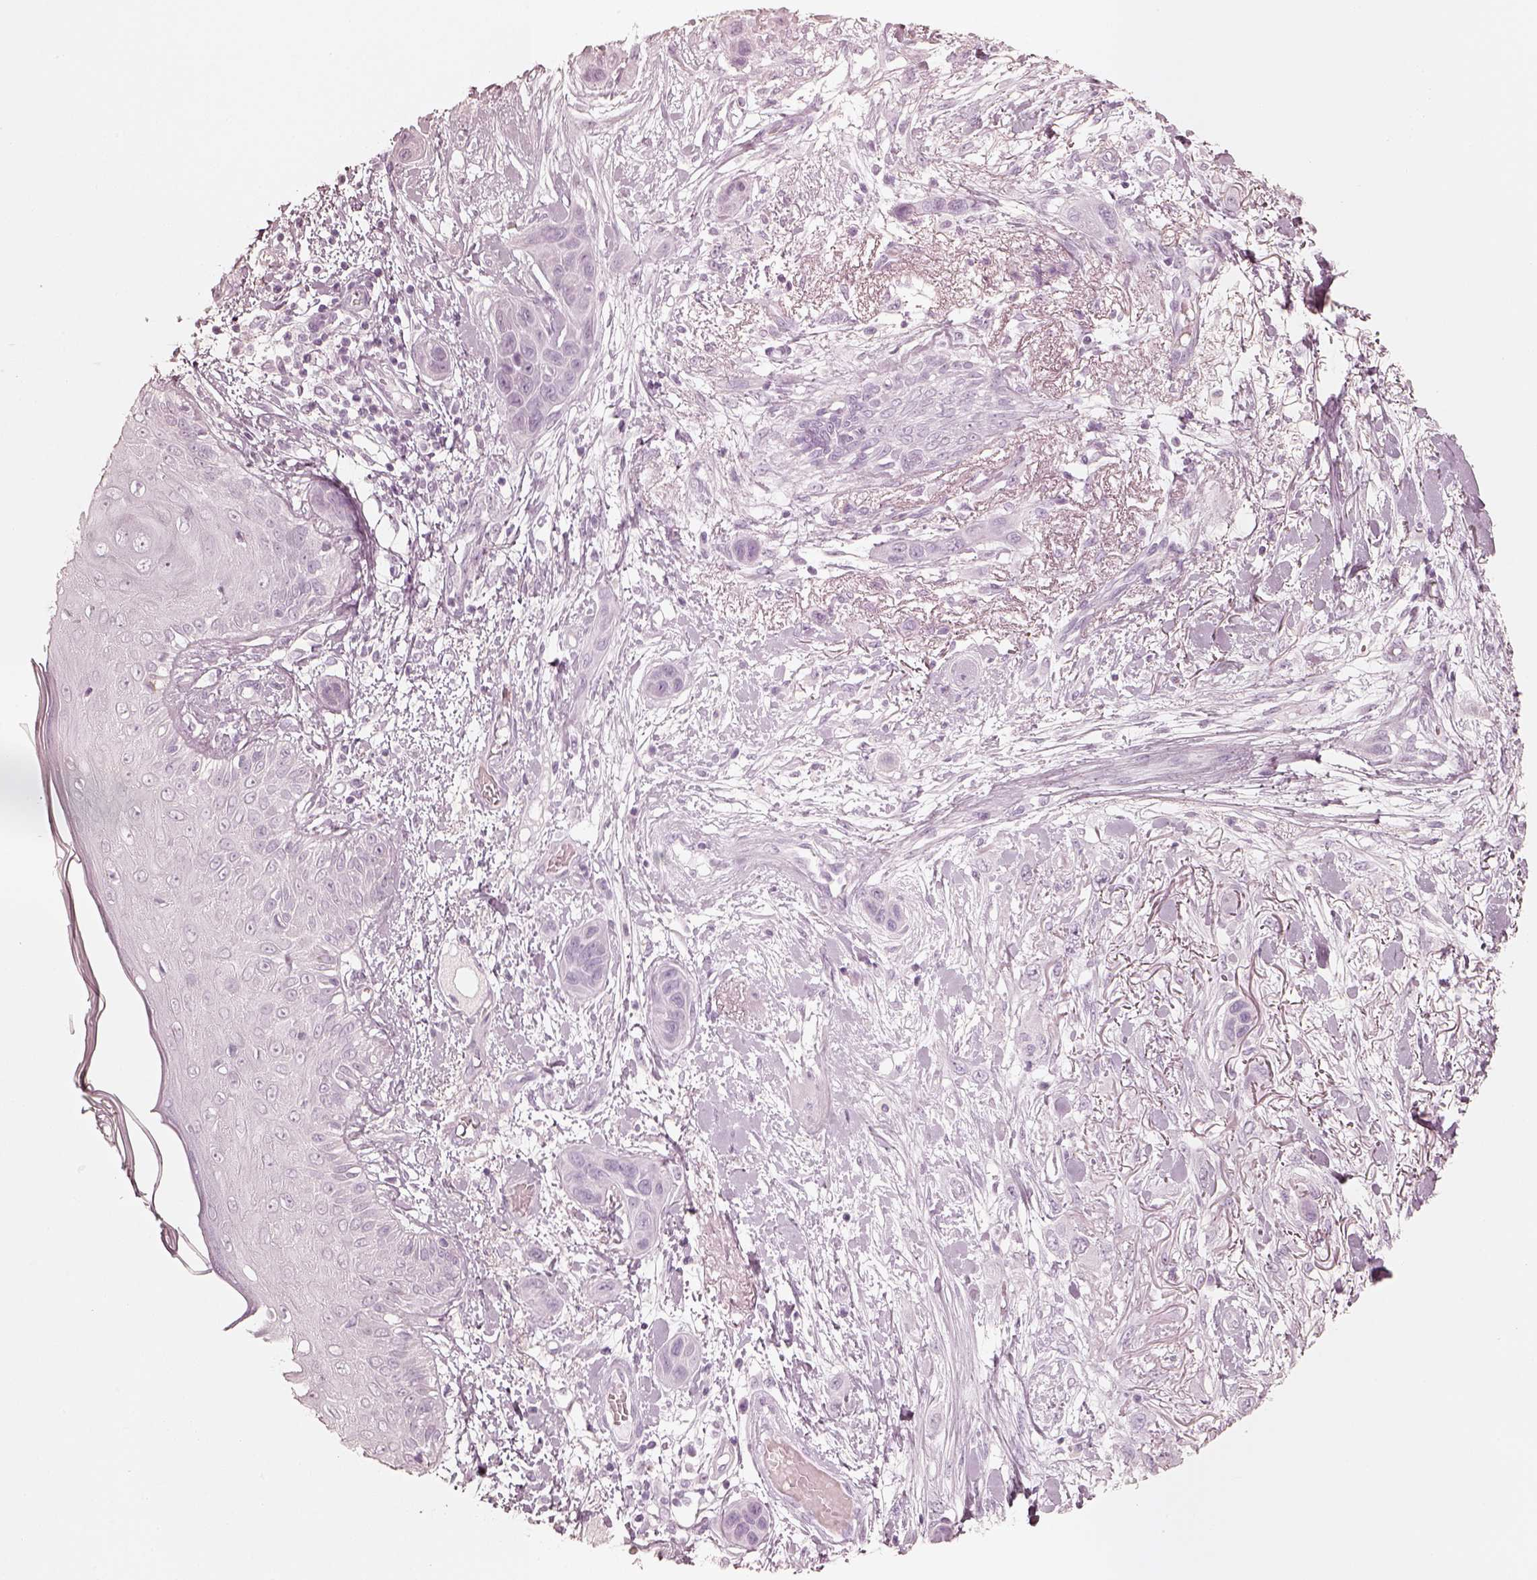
{"staining": {"intensity": "negative", "quantity": "none", "location": "none"}, "tissue": "skin cancer", "cell_type": "Tumor cells", "image_type": "cancer", "snomed": [{"axis": "morphology", "description": "Squamous cell carcinoma, NOS"}, {"axis": "topography", "description": "Skin"}], "caption": "There is no significant staining in tumor cells of skin cancer.", "gene": "KRT72", "patient": {"sex": "male", "age": 79}}